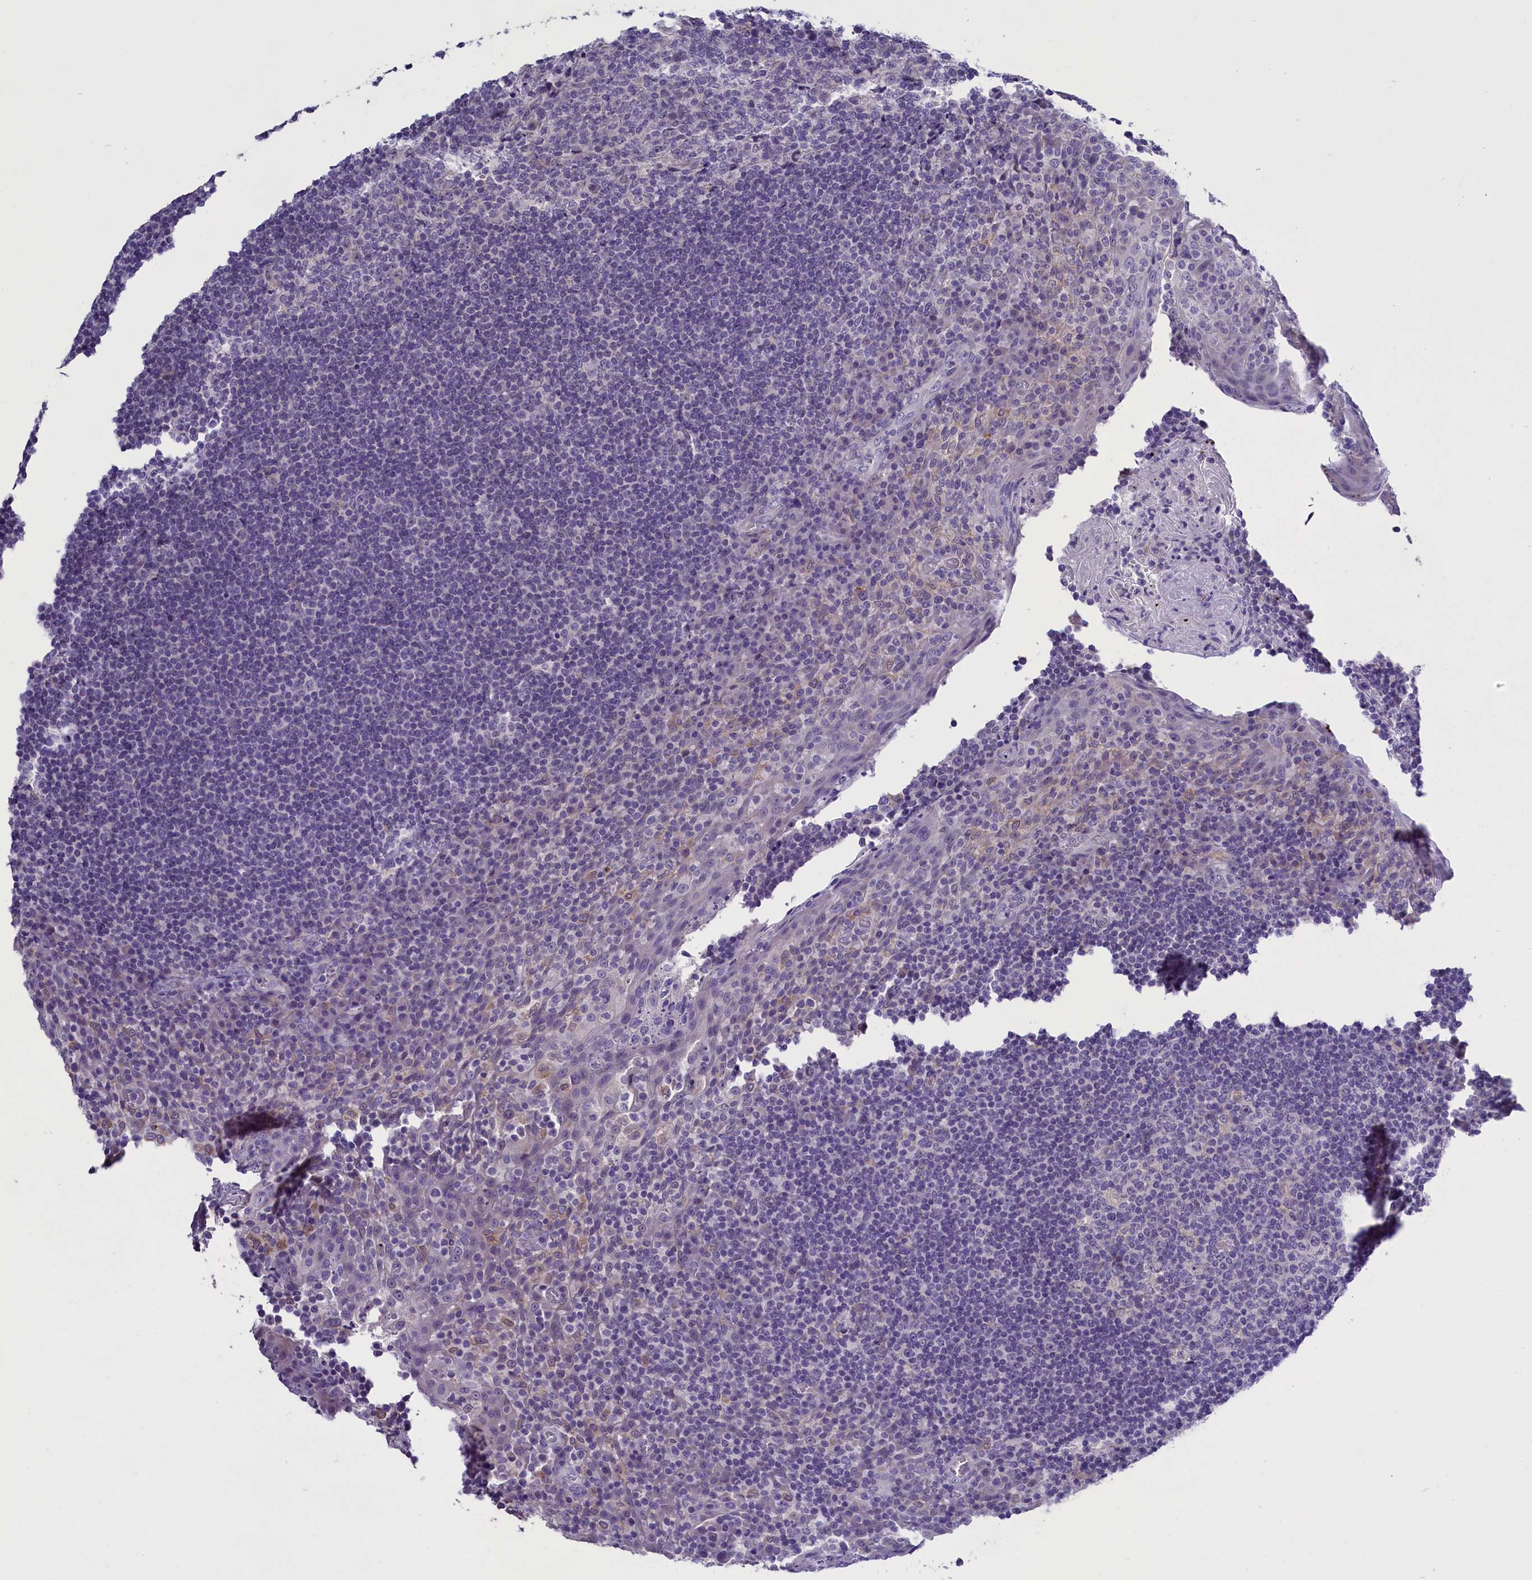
{"staining": {"intensity": "negative", "quantity": "none", "location": "none"}, "tissue": "tonsil", "cell_type": "Germinal center cells", "image_type": "normal", "snomed": [{"axis": "morphology", "description": "Normal tissue, NOS"}, {"axis": "topography", "description": "Tonsil"}], "caption": "Immunohistochemistry (IHC) of unremarkable human tonsil shows no staining in germinal center cells. Nuclei are stained in blue.", "gene": "ENPP6", "patient": {"sex": "male", "age": 17}}